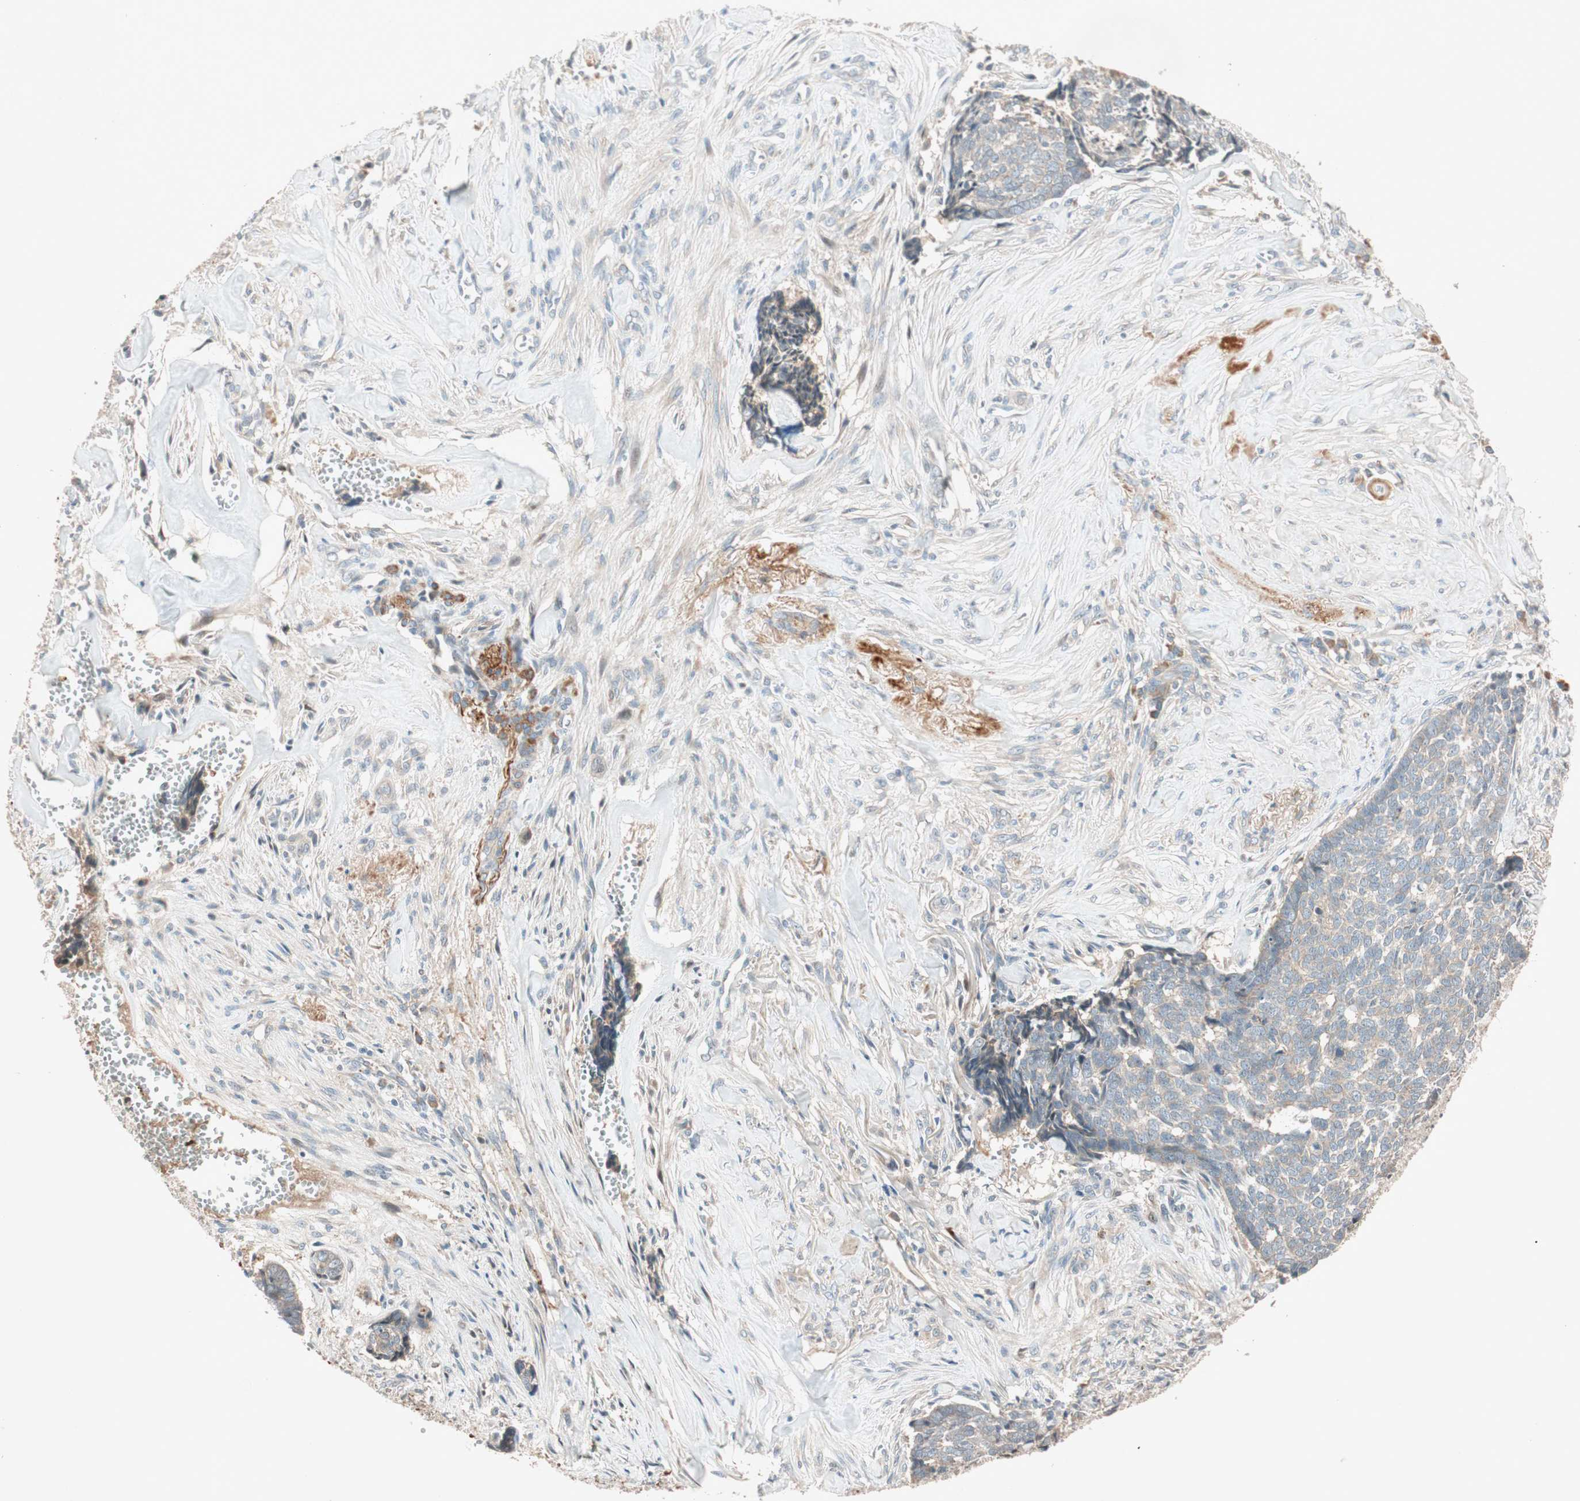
{"staining": {"intensity": "weak", "quantity": "25%-75%", "location": "cytoplasmic/membranous"}, "tissue": "skin cancer", "cell_type": "Tumor cells", "image_type": "cancer", "snomed": [{"axis": "morphology", "description": "Basal cell carcinoma"}, {"axis": "topography", "description": "Skin"}], "caption": "Weak cytoplasmic/membranous staining for a protein is appreciated in approximately 25%-75% of tumor cells of skin cancer using immunohistochemistry.", "gene": "EPHA6", "patient": {"sex": "male", "age": 84}}